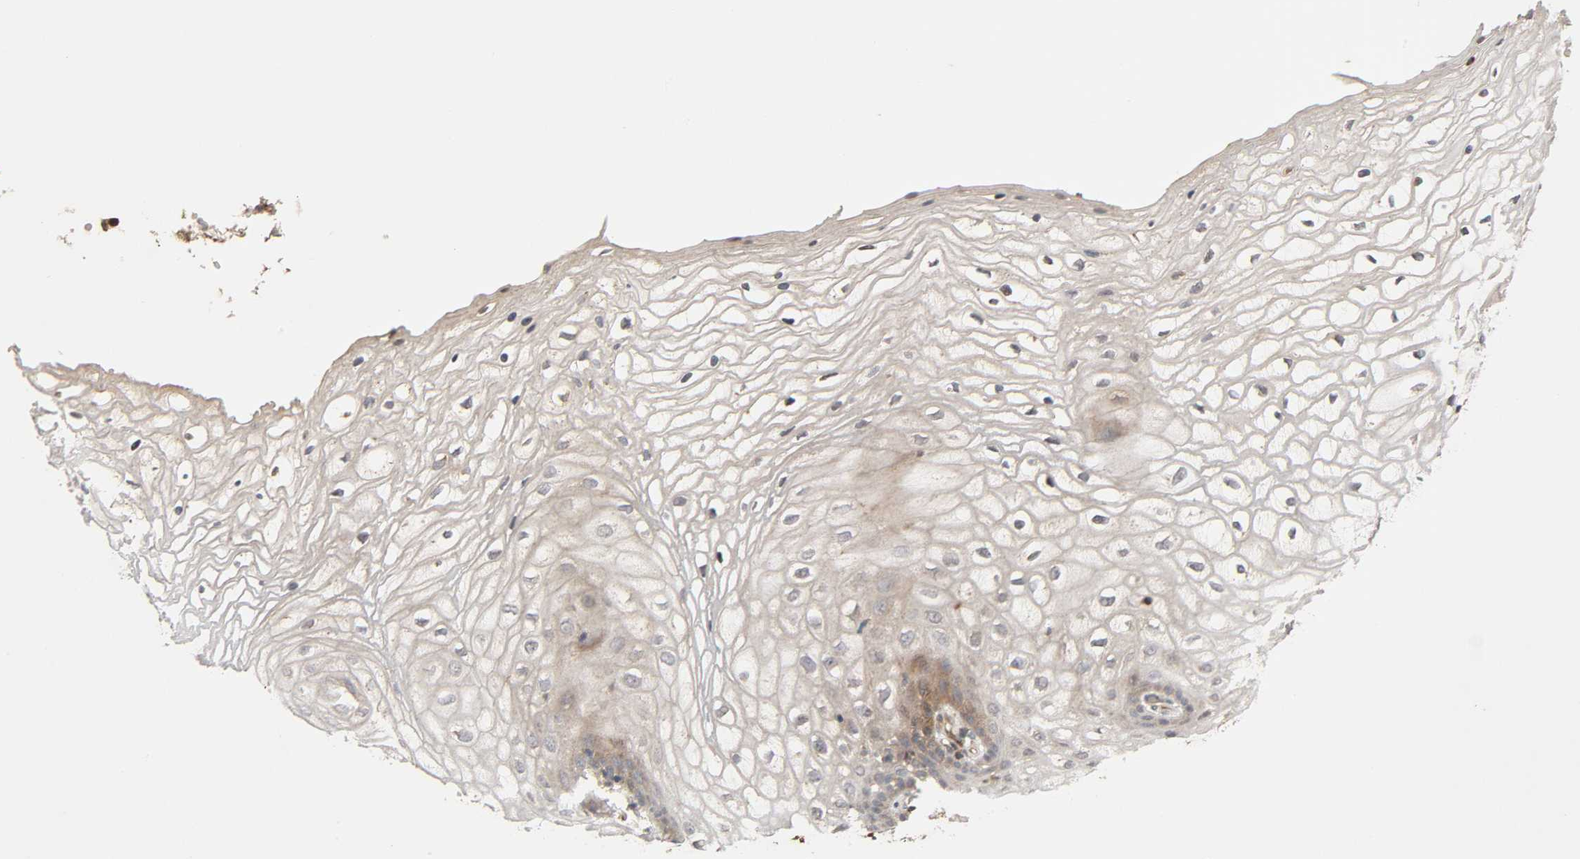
{"staining": {"intensity": "moderate", "quantity": "<25%", "location": "cytoplasmic/membranous"}, "tissue": "vagina", "cell_type": "Squamous epithelial cells", "image_type": "normal", "snomed": [{"axis": "morphology", "description": "Normal tissue, NOS"}, {"axis": "topography", "description": "Vagina"}], "caption": "Protein staining displays moderate cytoplasmic/membranous positivity in about <25% of squamous epithelial cells in benign vagina. (IHC, brightfield microscopy, high magnification).", "gene": "SGSM1", "patient": {"sex": "female", "age": 34}}